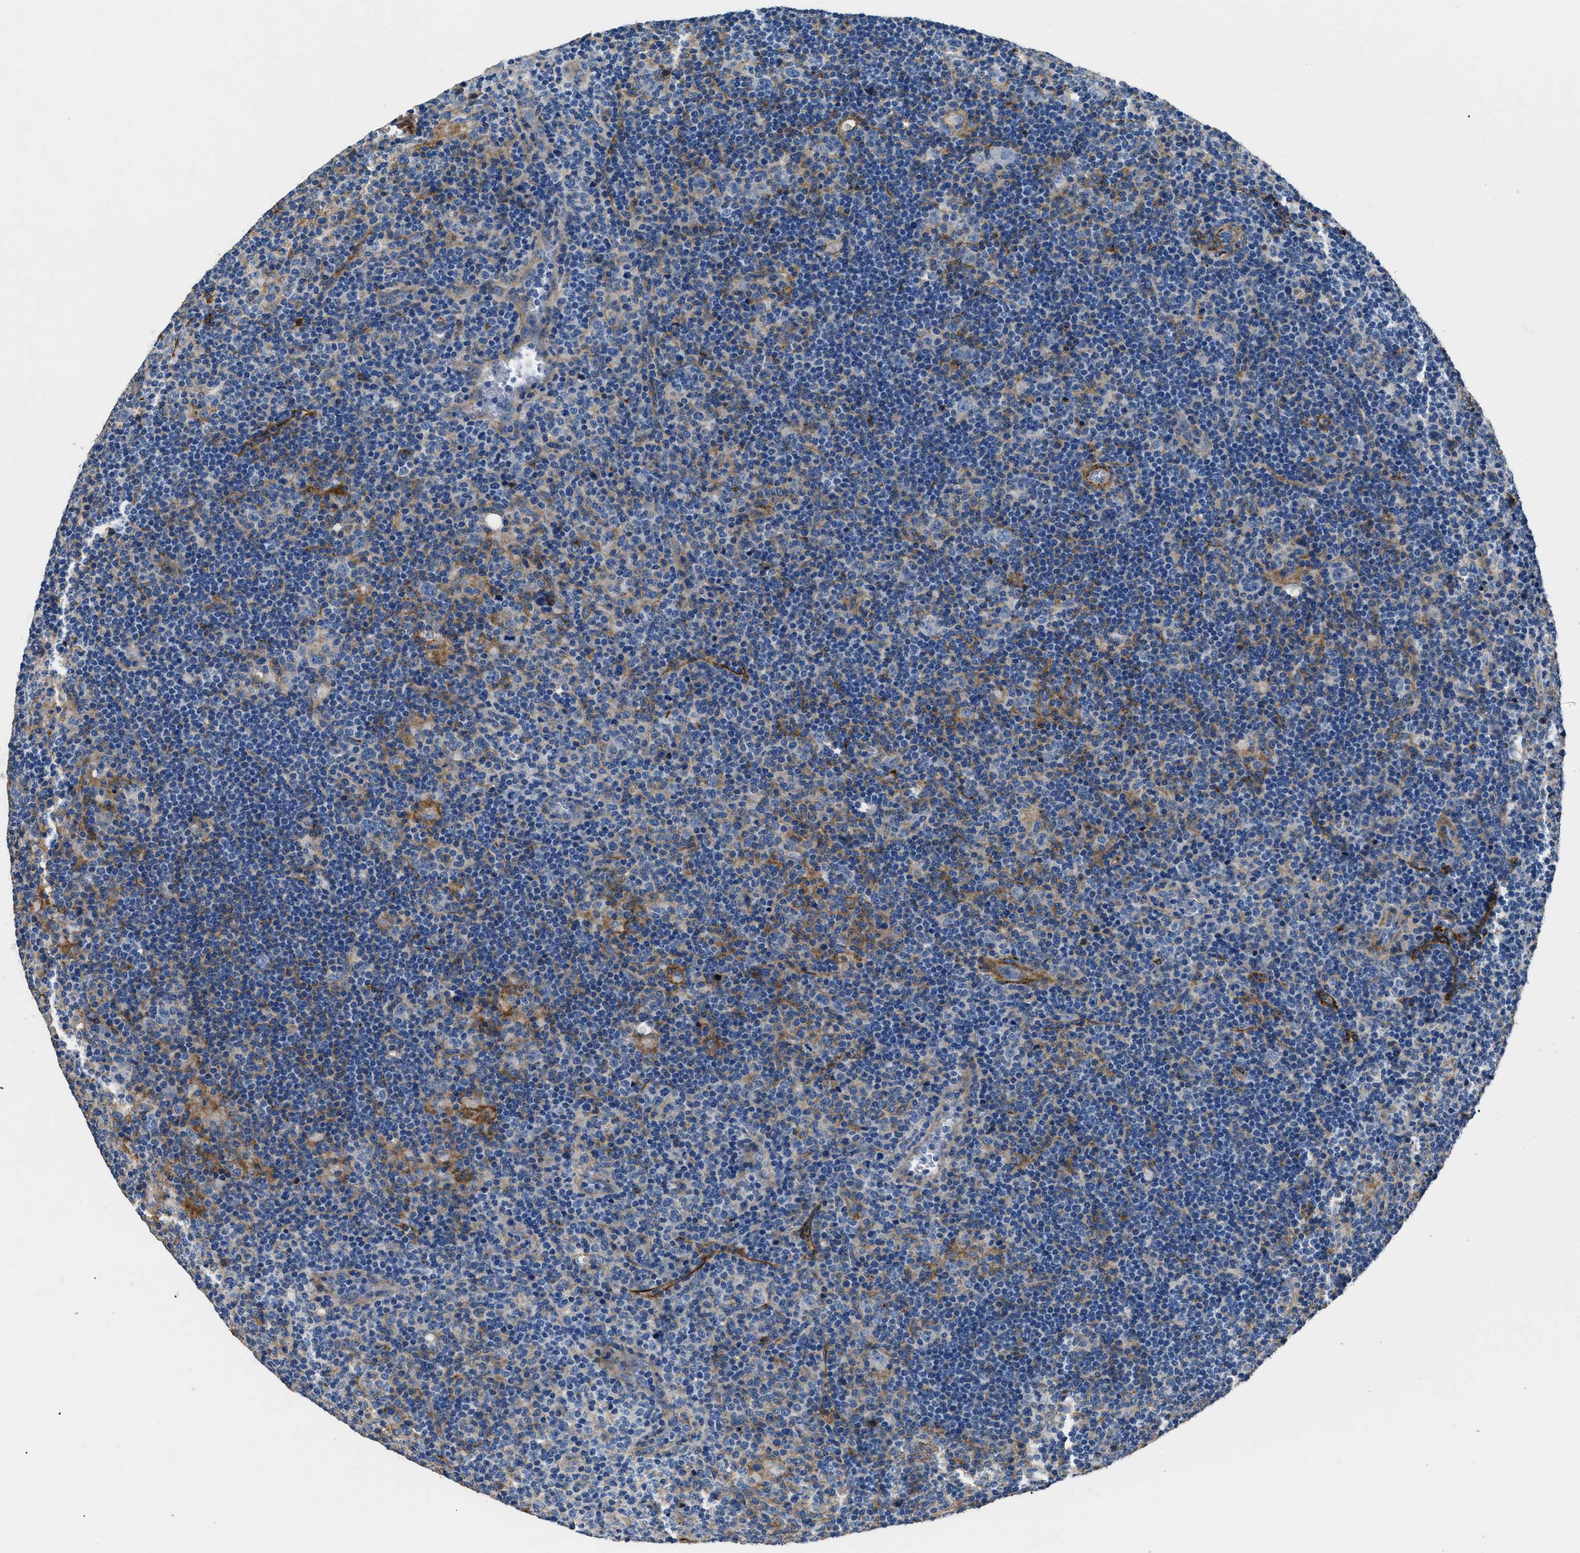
{"staining": {"intensity": "negative", "quantity": "none", "location": "none"}, "tissue": "lymphoma", "cell_type": "Tumor cells", "image_type": "cancer", "snomed": [{"axis": "morphology", "description": "Hodgkin's disease, NOS"}, {"axis": "topography", "description": "Lymph node"}], "caption": "Tumor cells are negative for protein expression in human Hodgkin's disease.", "gene": "CD276", "patient": {"sex": "female", "age": 57}}